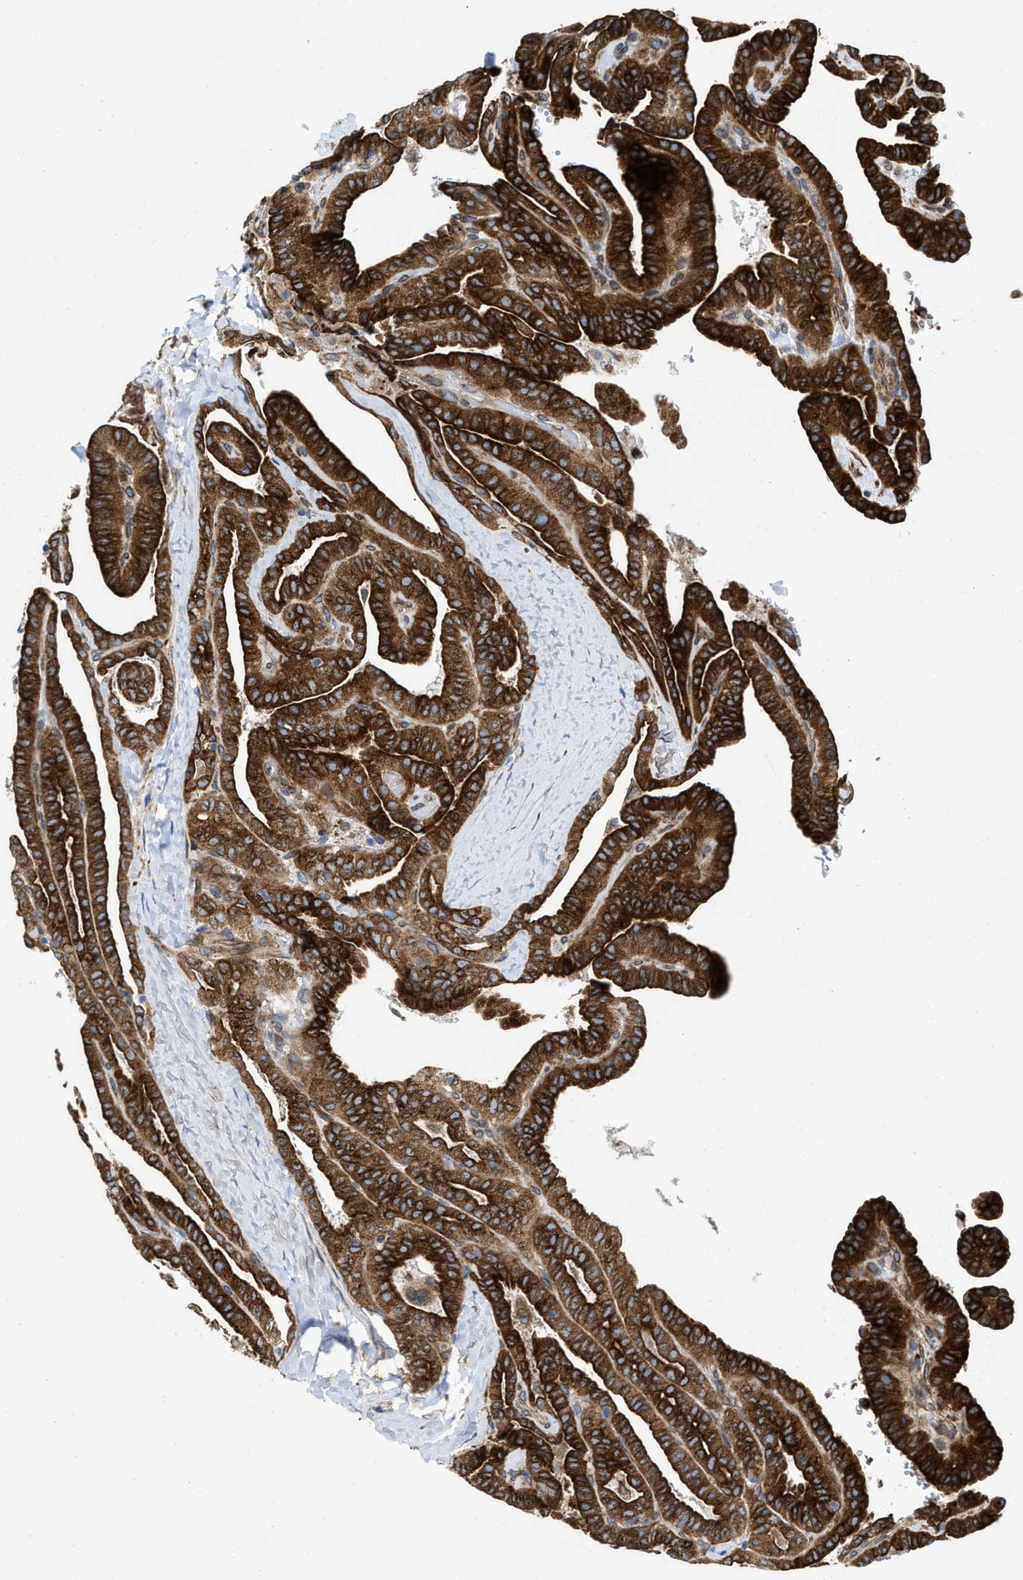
{"staining": {"intensity": "strong", "quantity": ">75%", "location": "cytoplasmic/membranous"}, "tissue": "thyroid cancer", "cell_type": "Tumor cells", "image_type": "cancer", "snomed": [{"axis": "morphology", "description": "Papillary adenocarcinoma, NOS"}, {"axis": "topography", "description": "Thyroid gland"}], "caption": "A high-resolution micrograph shows immunohistochemistry staining of papillary adenocarcinoma (thyroid), which exhibits strong cytoplasmic/membranous expression in about >75% of tumor cells. (DAB (3,3'-diaminobenzidine) = brown stain, brightfield microscopy at high magnification).", "gene": "ERLIN2", "patient": {"sex": "male", "age": 77}}